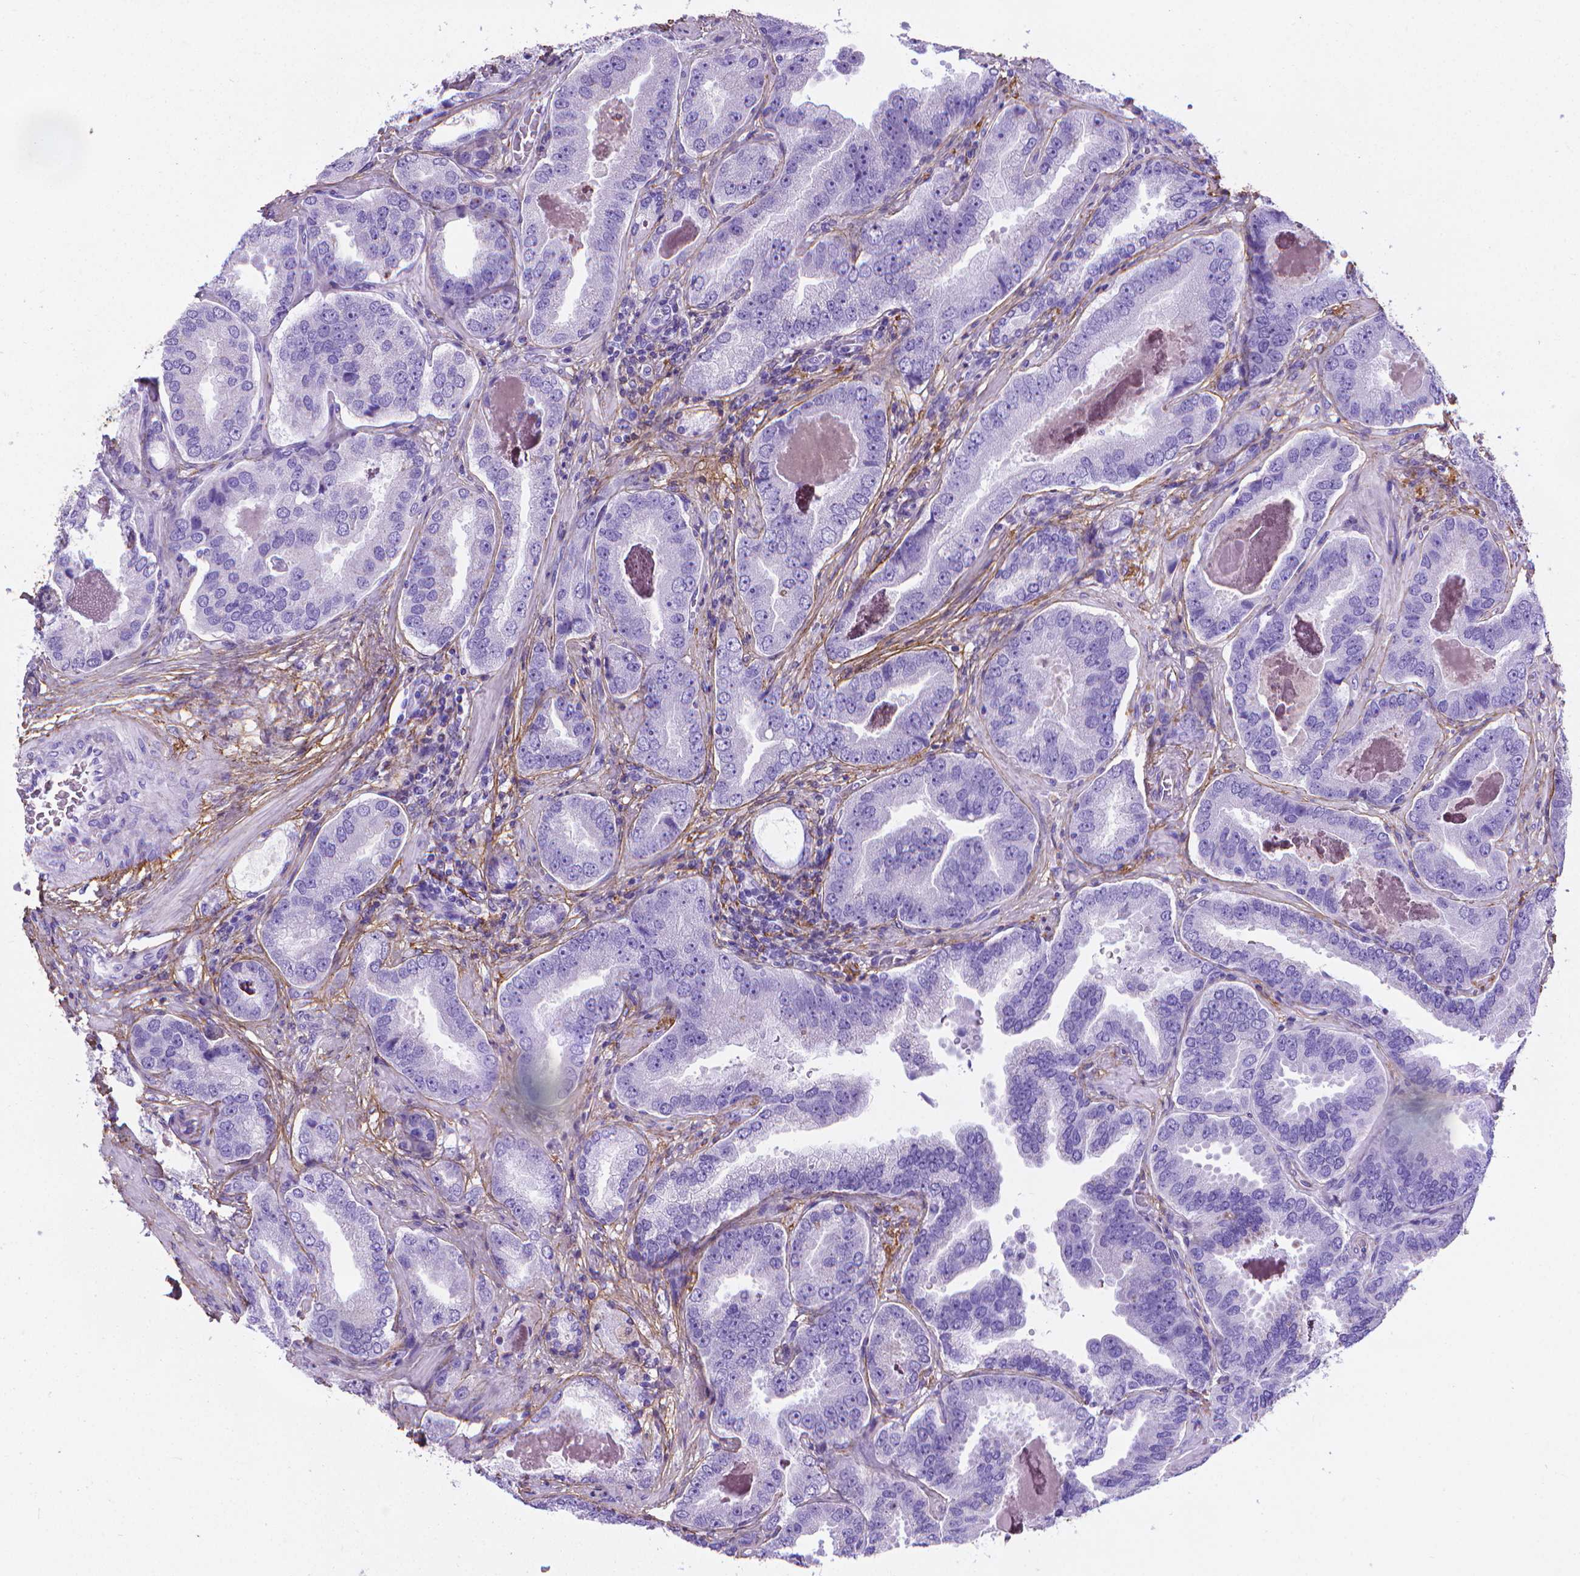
{"staining": {"intensity": "negative", "quantity": "none", "location": "none"}, "tissue": "prostate cancer", "cell_type": "Tumor cells", "image_type": "cancer", "snomed": [{"axis": "morphology", "description": "Adenocarcinoma, NOS"}, {"axis": "topography", "description": "Prostate"}], "caption": "A high-resolution micrograph shows immunohistochemistry (IHC) staining of prostate cancer (adenocarcinoma), which displays no significant staining in tumor cells. (Stains: DAB (3,3'-diaminobenzidine) immunohistochemistry (IHC) with hematoxylin counter stain, Microscopy: brightfield microscopy at high magnification).", "gene": "MFAP2", "patient": {"sex": "male", "age": 64}}